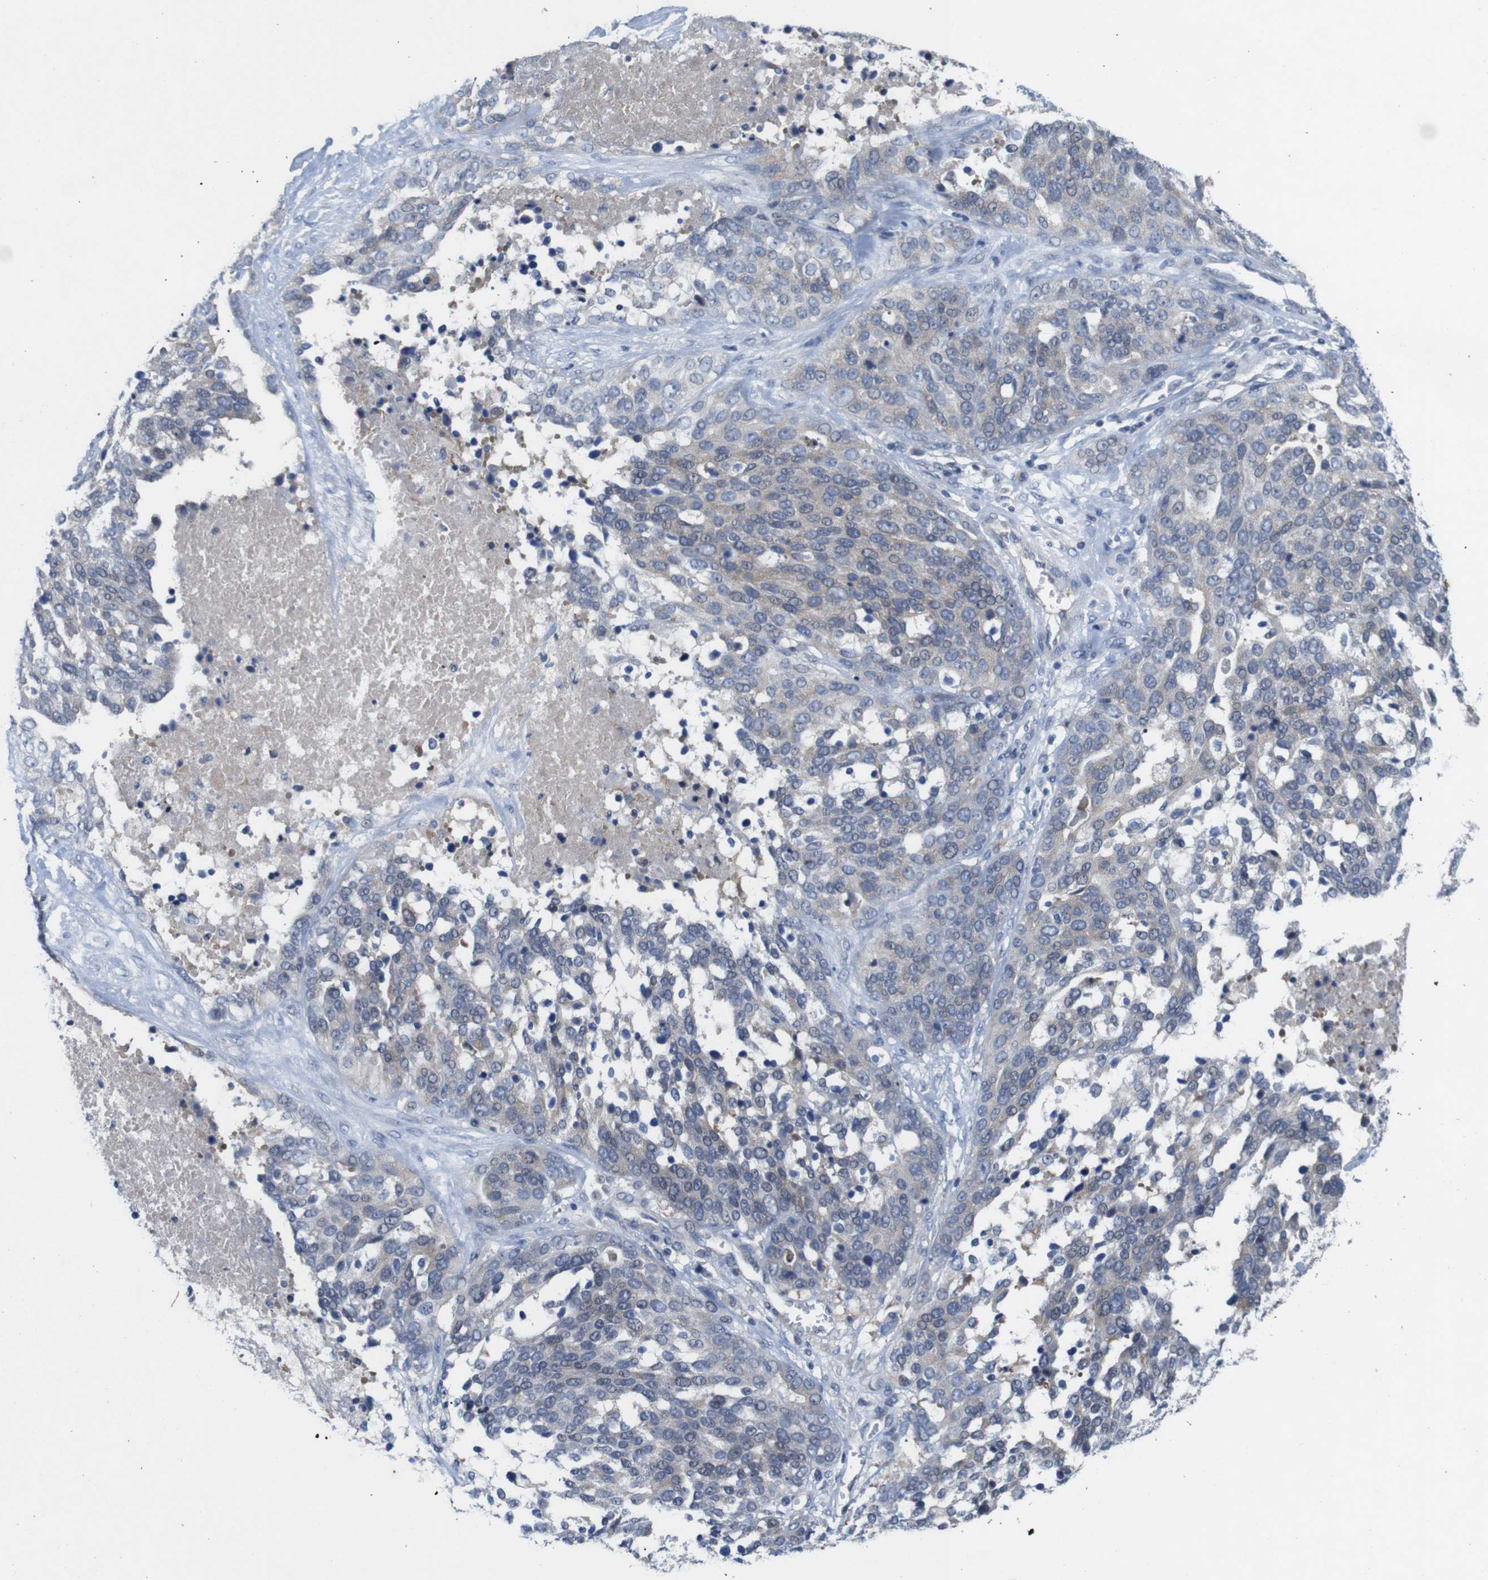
{"staining": {"intensity": "weak", "quantity": "<25%", "location": "cytoplasmic/membranous"}, "tissue": "ovarian cancer", "cell_type": "Tumor cells", "image_type": "cancer", "snomed": [{"axis": "morphology", "description": "Cystadenocarcinoma, serous, NOS"}, {"axis": "topography", "description": "Ovary"}], "caption": "This is a photomicrograph of immunohistochemistry (IHC) staining of ovarian cancer (serous cystadenocarcinoma), which shows no staining in tumor cells.", "gene": "C1RL", "patient": {"sex": "female", "age": 44}}